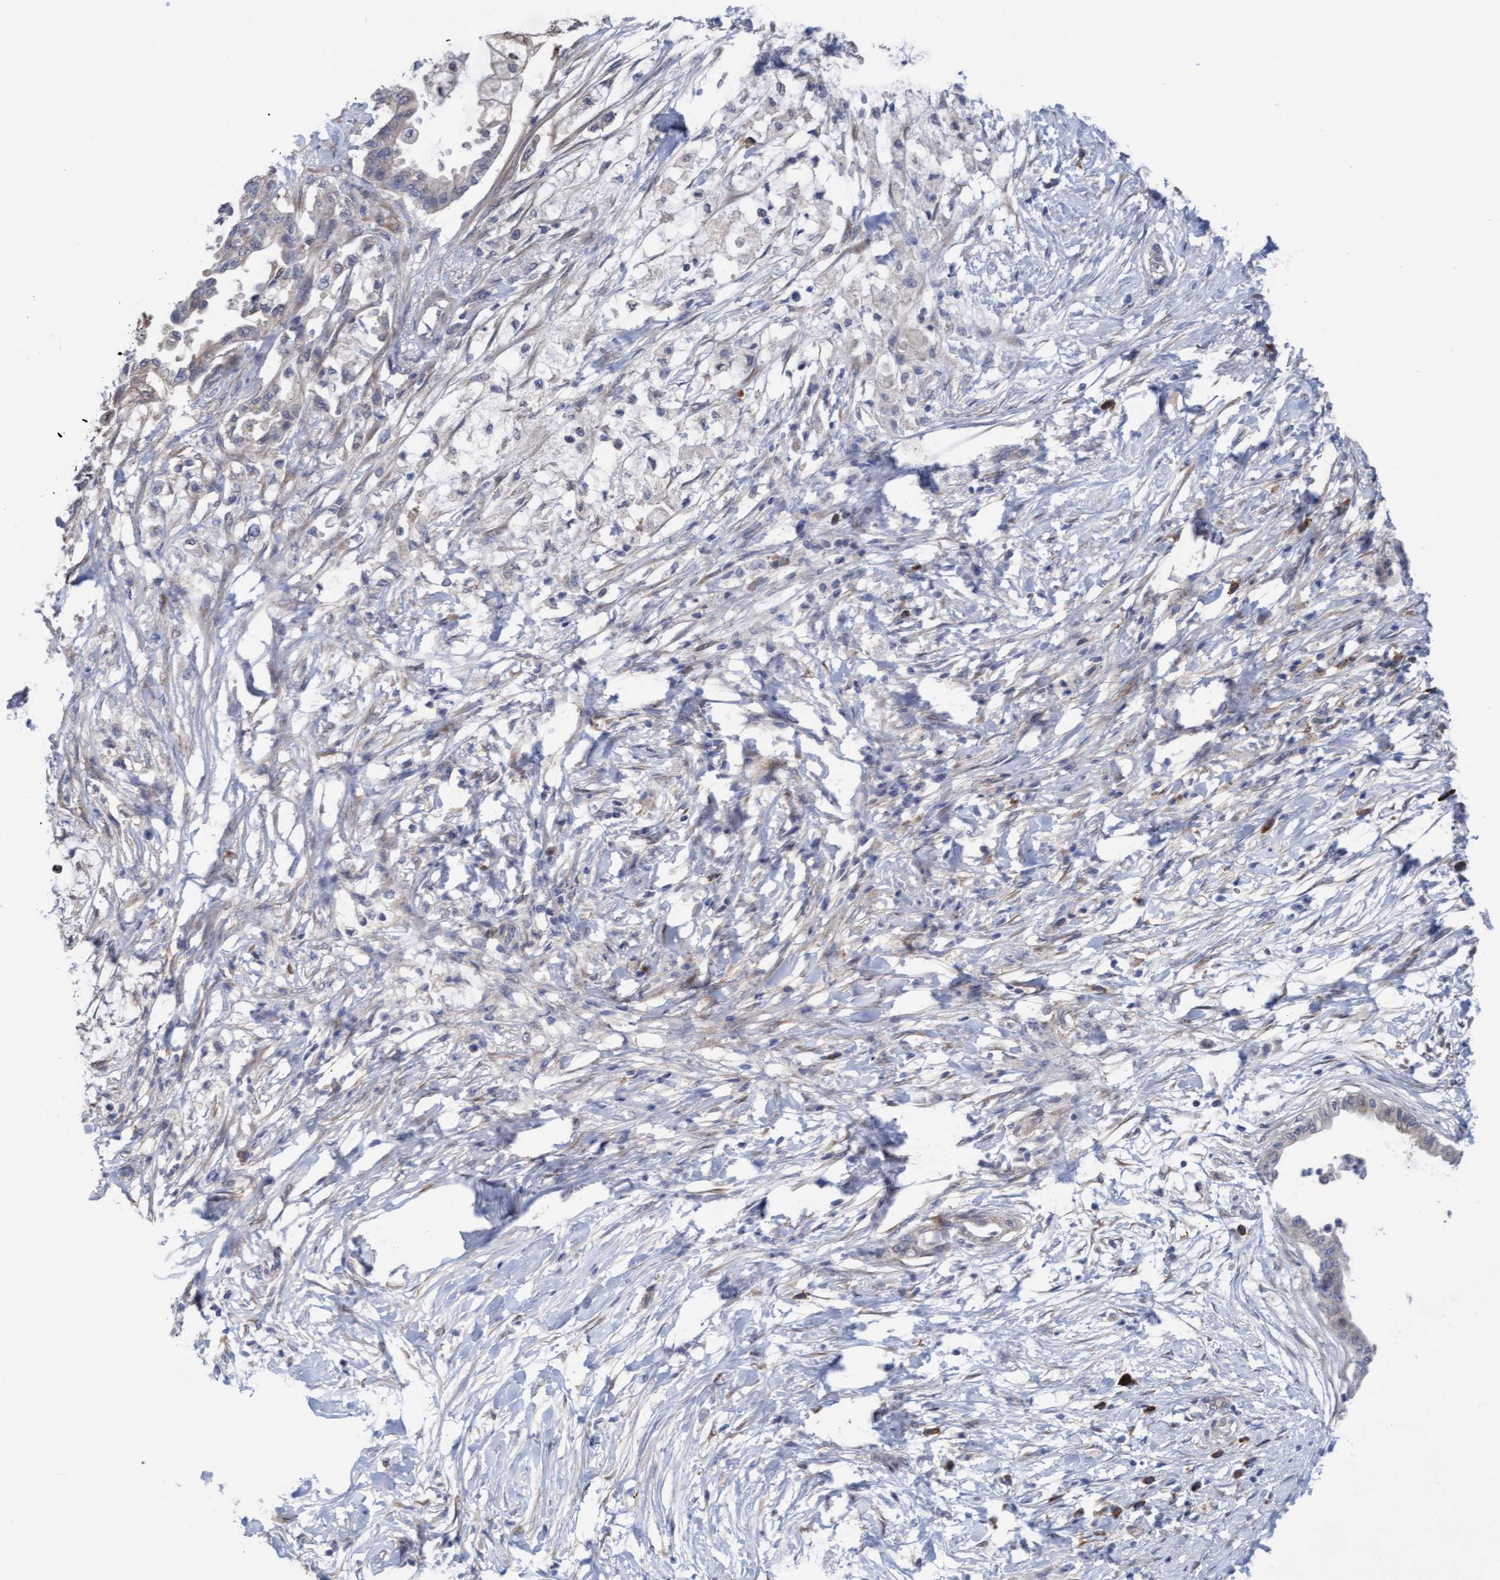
{"staining": {"intensity": "negative", "quantity": "none", "location": "none"}, "tissue": "pancreatic cancer", "cell_type": "Tumor cells", "image_type": "cancer", "snomed": [{"axis": "morphology", "description": "Normal tissue, NOS"}, {"axis": "morphology", "description": "Adenocarcinoma, NOS"}, {"axis": "topography", "description": "Pancreas"}, {"axis": "topography", "description": "Duodenum"}], "caption": "Tumor cells are negative for protein expression in human pancreatic cancer (adenocarcinoma).", "gene": "PLCD1", "patient": {"sex": "female", "age": 60}}